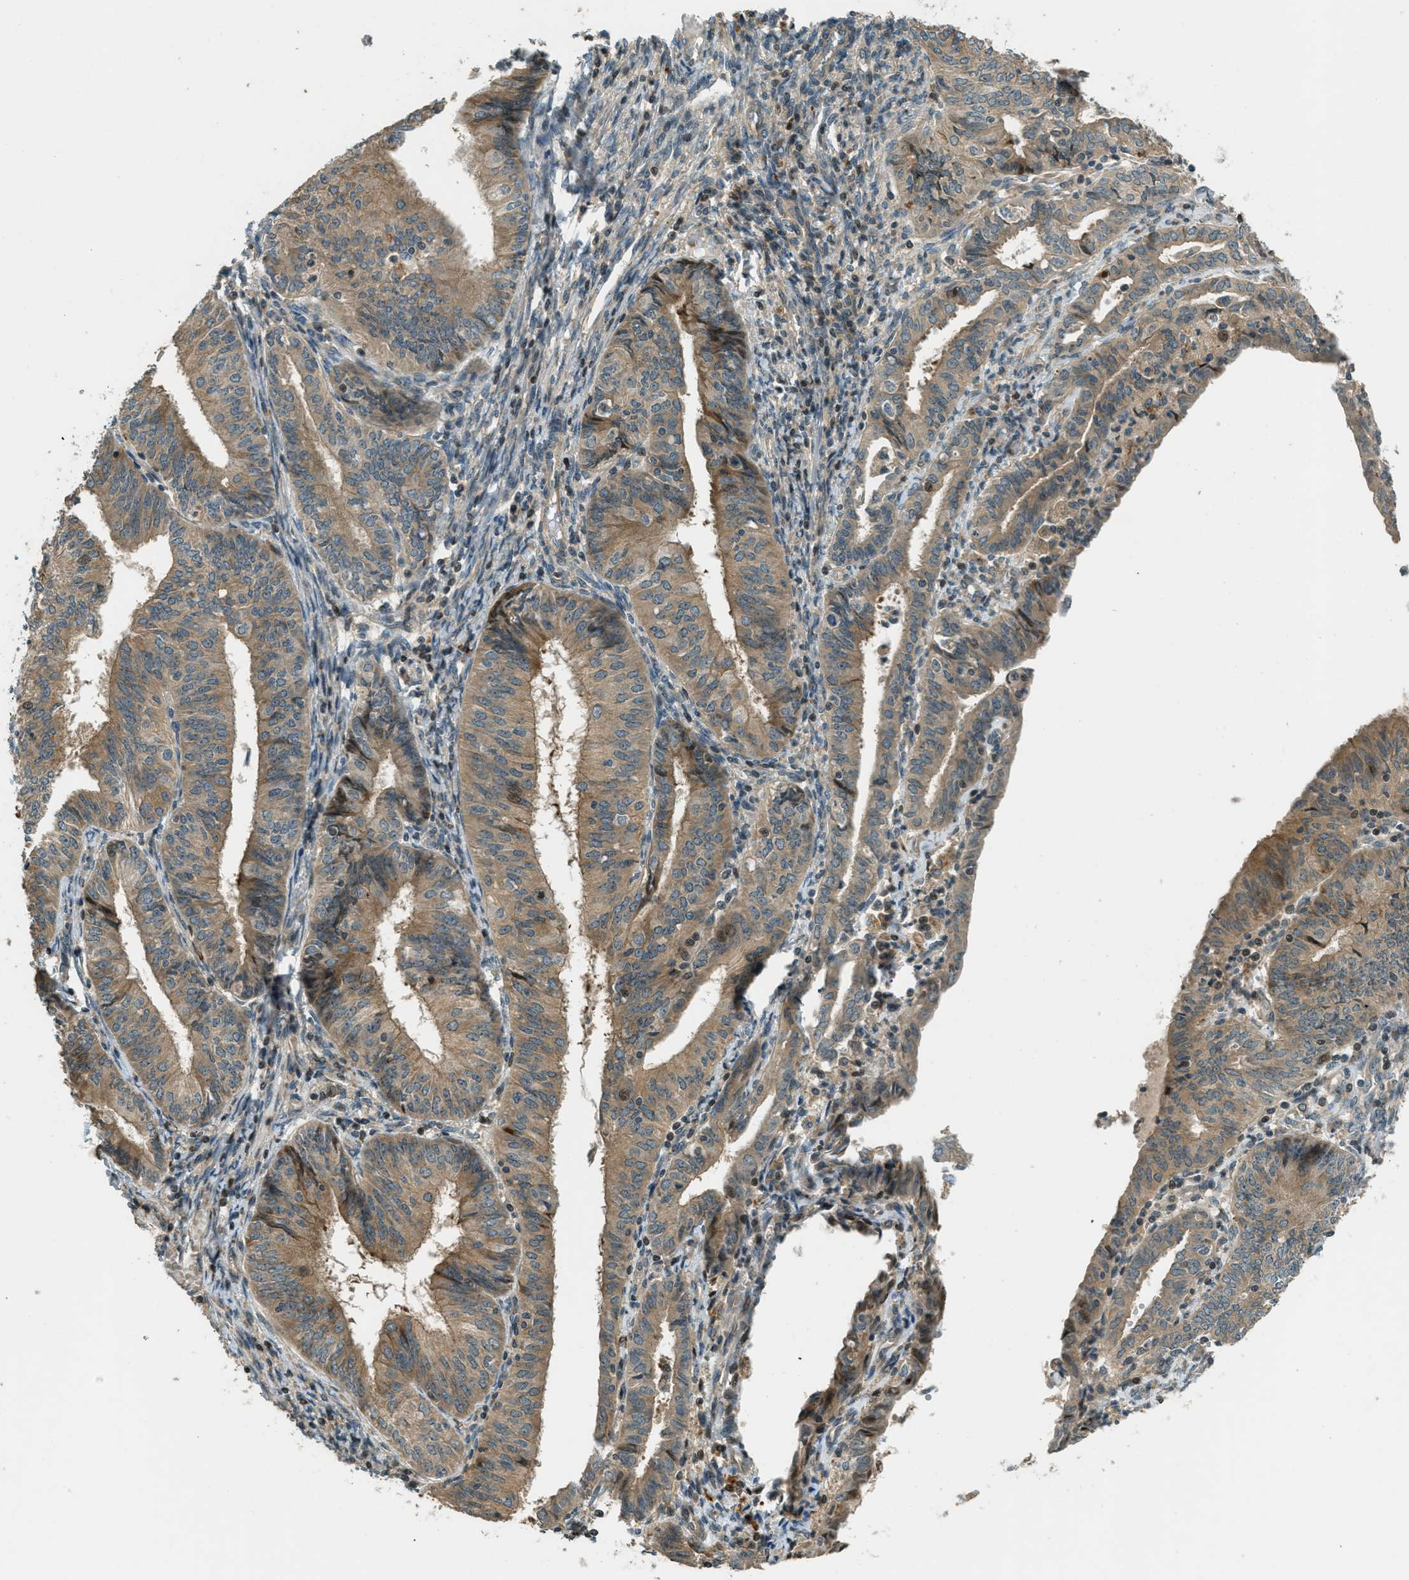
{"staining": {"intensity": "moderate", "quantity": ">75%", "location": "cytoplasmic/membranous"}, "tissue": "endometrial cancer", "cell_type": "Tumor cells", "image_type": "cancer", "snomed": [{"axis": "morphology", "description": "Adenocarcinoma, NOS"}, {"axis": "topography", "description": "Endometrium"}], "caption": "An immunohistochemistry (IHC) histopathology image of neoplastic tissue is shown. Protein staining in brown highlights moderate cytoplasmic/membranous positivity in endometrial cancer (adenocarcinoma) within tumor cells.", "gene": "PTPN23", "patient": {"sex": "female", "age": 58}}